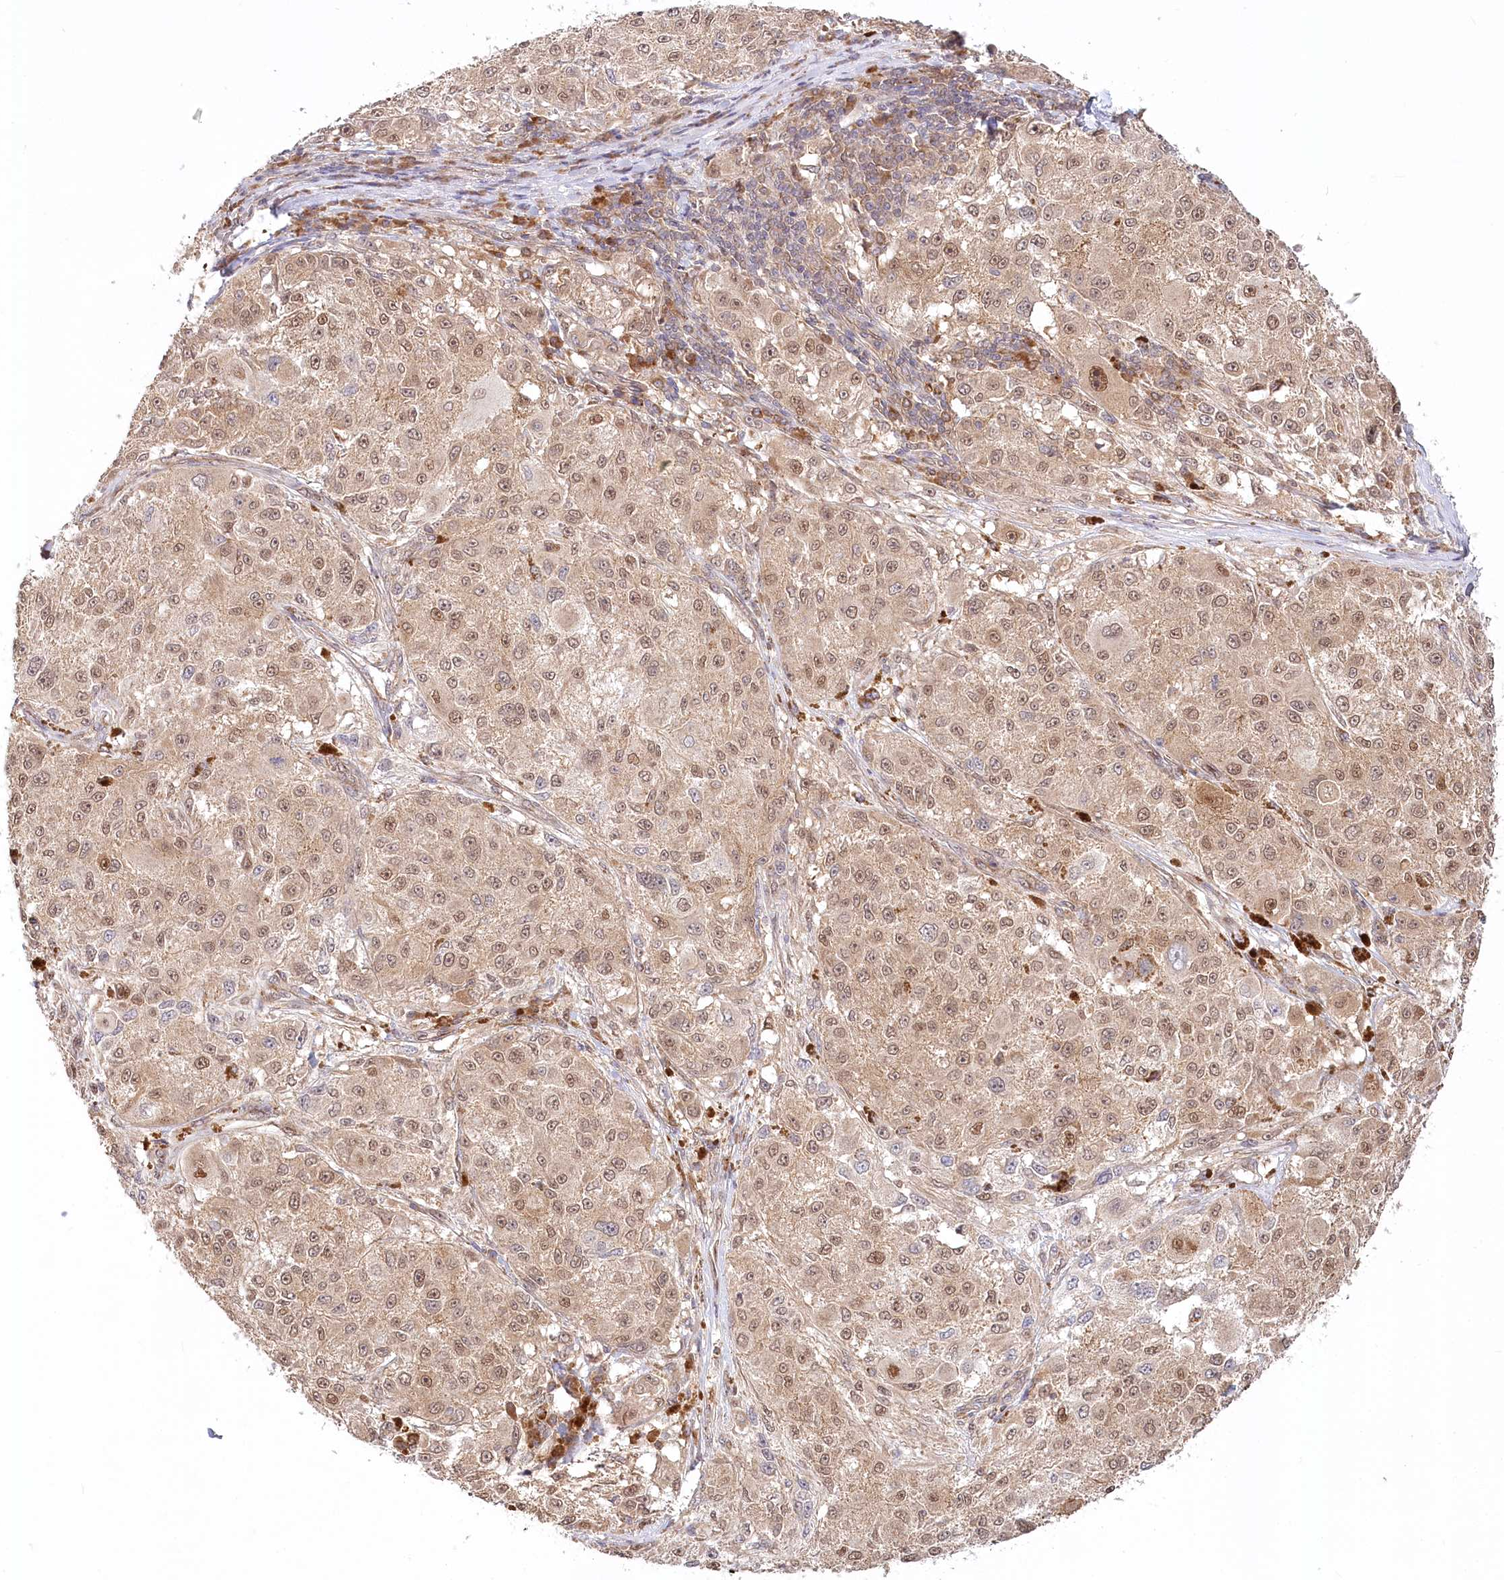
{"staining": {"intensity": "moderate", "quantity": ">75%", "location": "cytoplasmic/membranous,nuclear"}, "tissue": "melanoma", "cell_type": "Tumor cells", "image_type": "cancer", "snomed": [{"axis": "morphology", "description": "Necrosis, NOS"}, {"axis": "morphology", "description": "Malignant melanoma, NOS"}, {"axis": "topography", "description": "Skin"}], "caption": "Human melanoma stained with a protein marker reveals moderate staining in tumor cells.", "gene": "CEP70", "patient": {"sex": "female", "age": 87}}